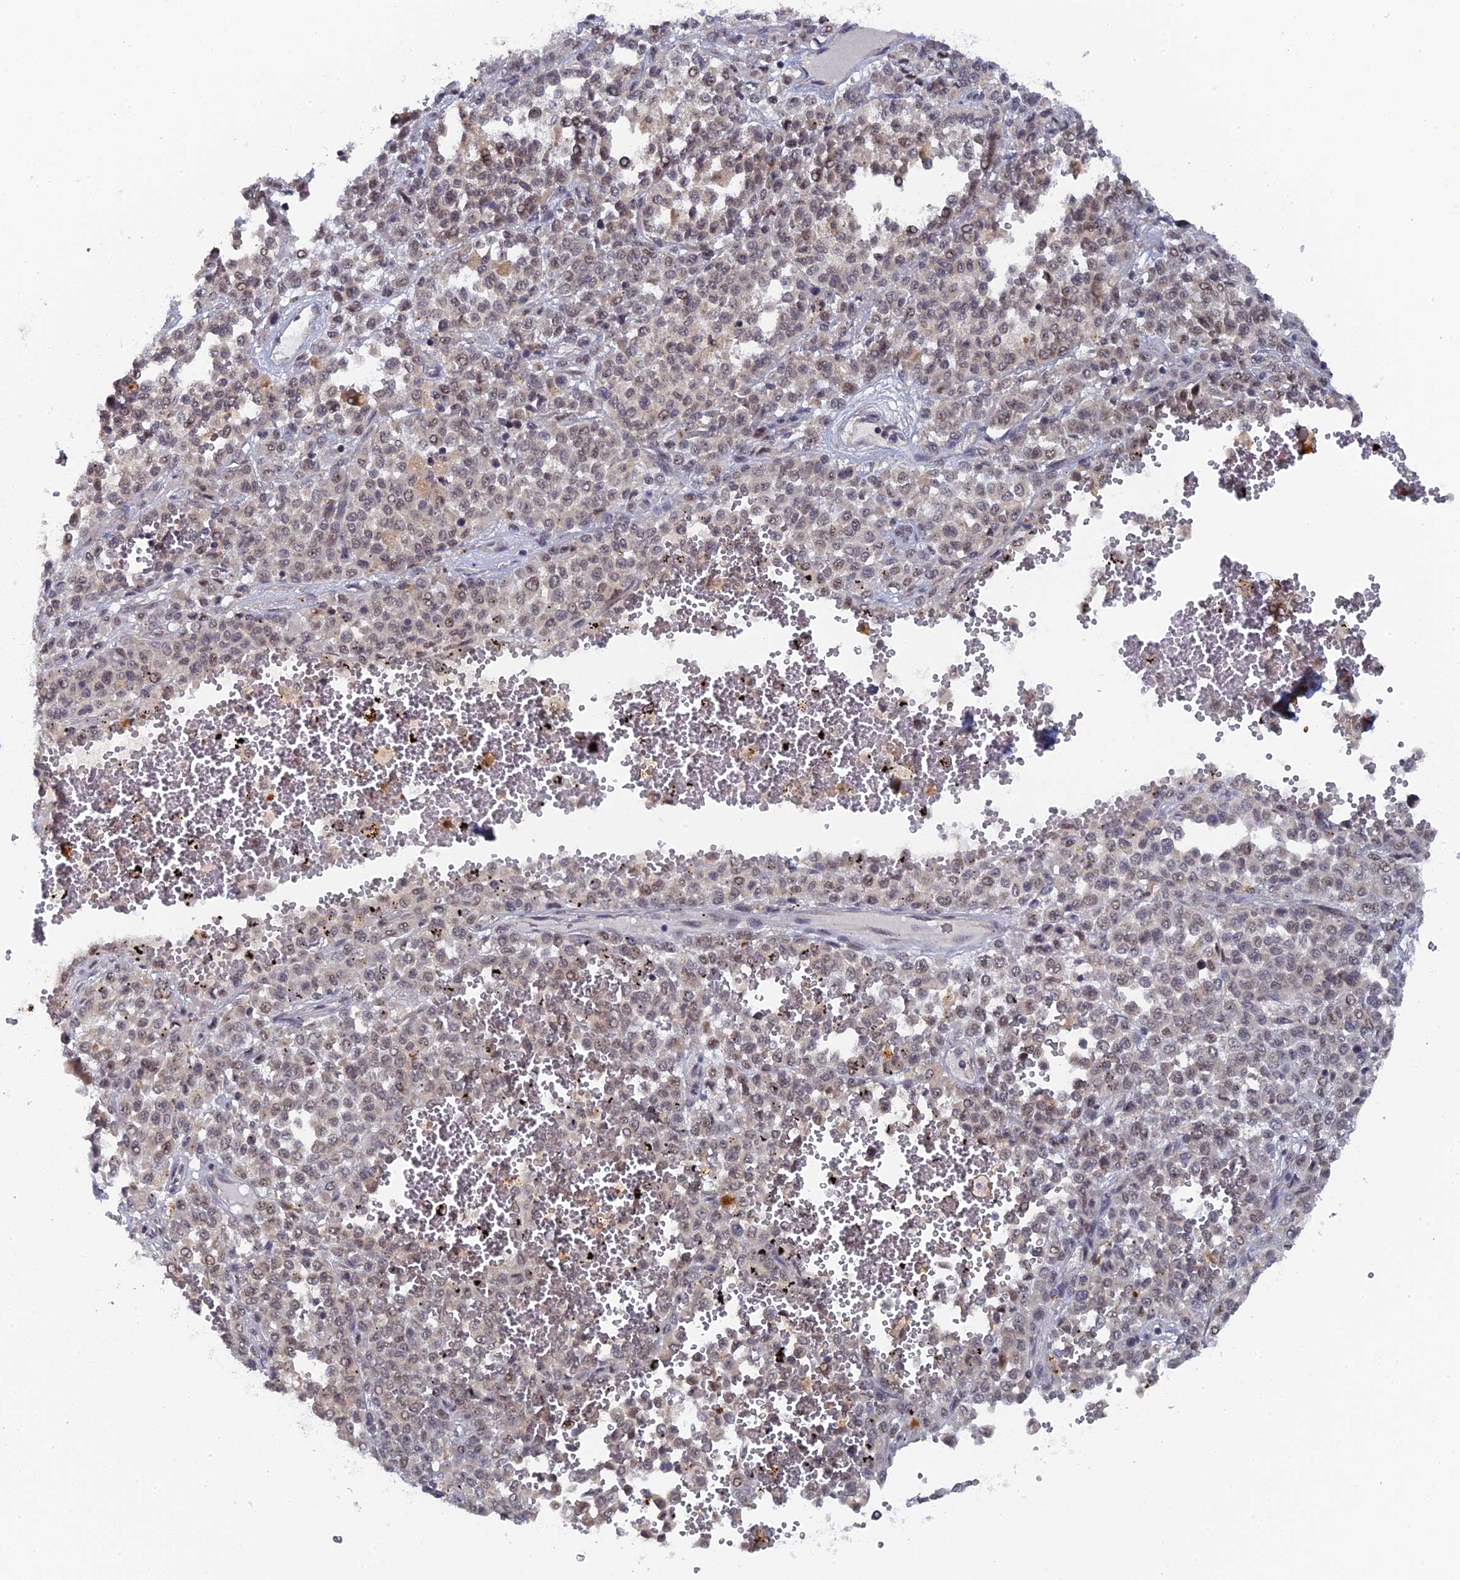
{"staining": {"intensity": "weak", "quantity": "<25%", "location": "nuclear"}, "tissue": "melanoma", "cell_type": "Tumor cells", "image_type": "cancer", "snomed": [{"axis": "morphology", "description": "Malignant melanoma, Metastatic site"}, {"axis": "topography", "description": "Pancreas"}], "caption": "Immunohistochemistry of human melanoma reveals no expression in tumor cells.", "gene": "MIGA2", "patient": {"sex": "female", "age": 30}}